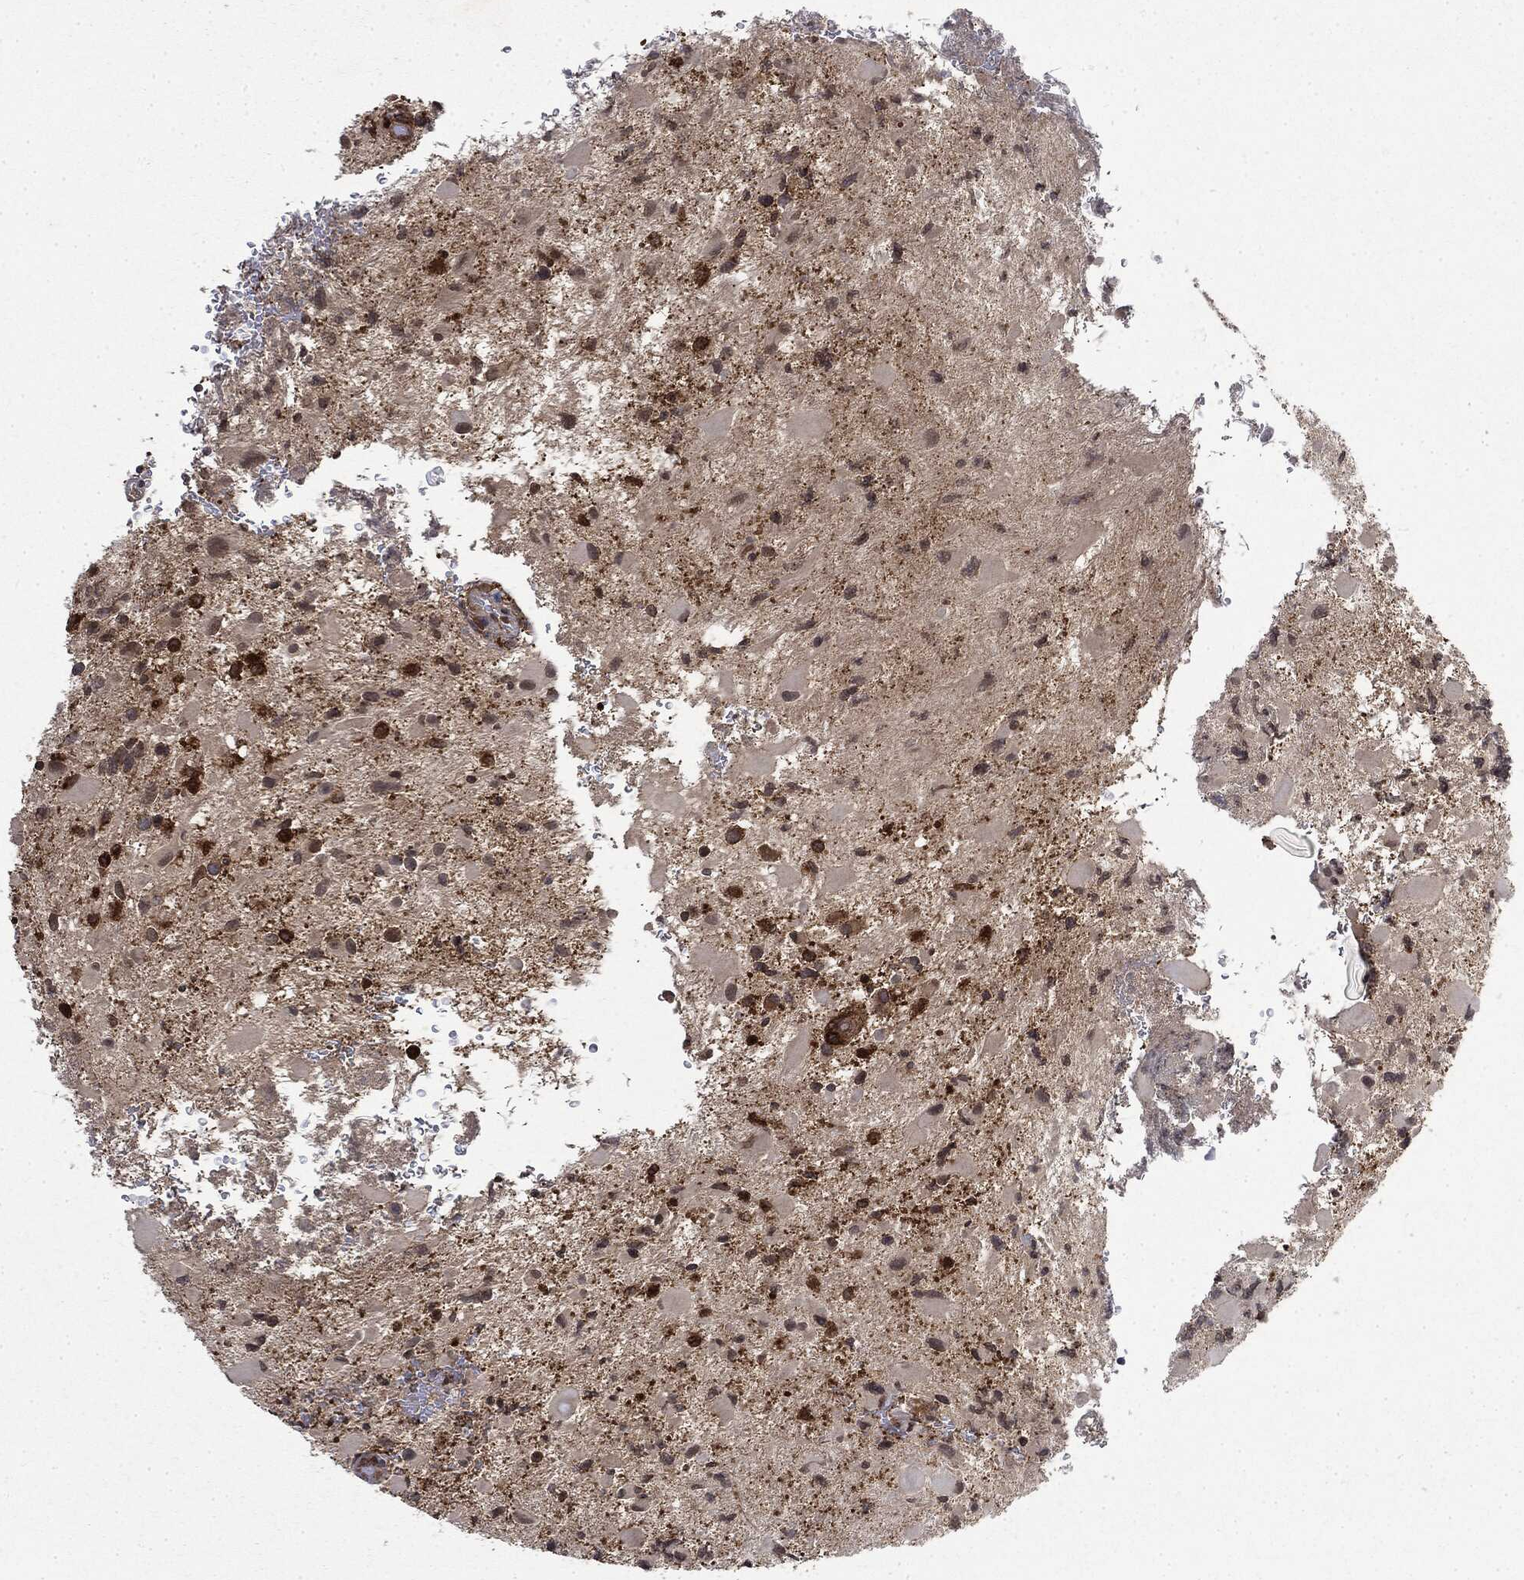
{"staining": {"intensity": "moderate", "quantity": ">75%", "location": "cytoplasmic/membranous"}, "tissue": "glioma", "cell_type": "Tumor cells", "image_type": "cancer", "snomed": [{"axis": "morphology", "description": "Glioma, malignant, Low grade"}, {"axis": "topography", "description": "Brain"}], "caption": "A high-resolution histopathology image shows immunohistochemistry staining of malignant glioma (low-grade), which displays moderate cytoplasmic/membranous expression in approximately >75% of tumor cells. The staining was performed using DAB (3,3'-diaminobenzidine), with brown indicating positive protein expression. Nuclei are stained blue with hematoxylin.", "gene": "SNX5", "patient": {"sex": "female", "age": 32}}